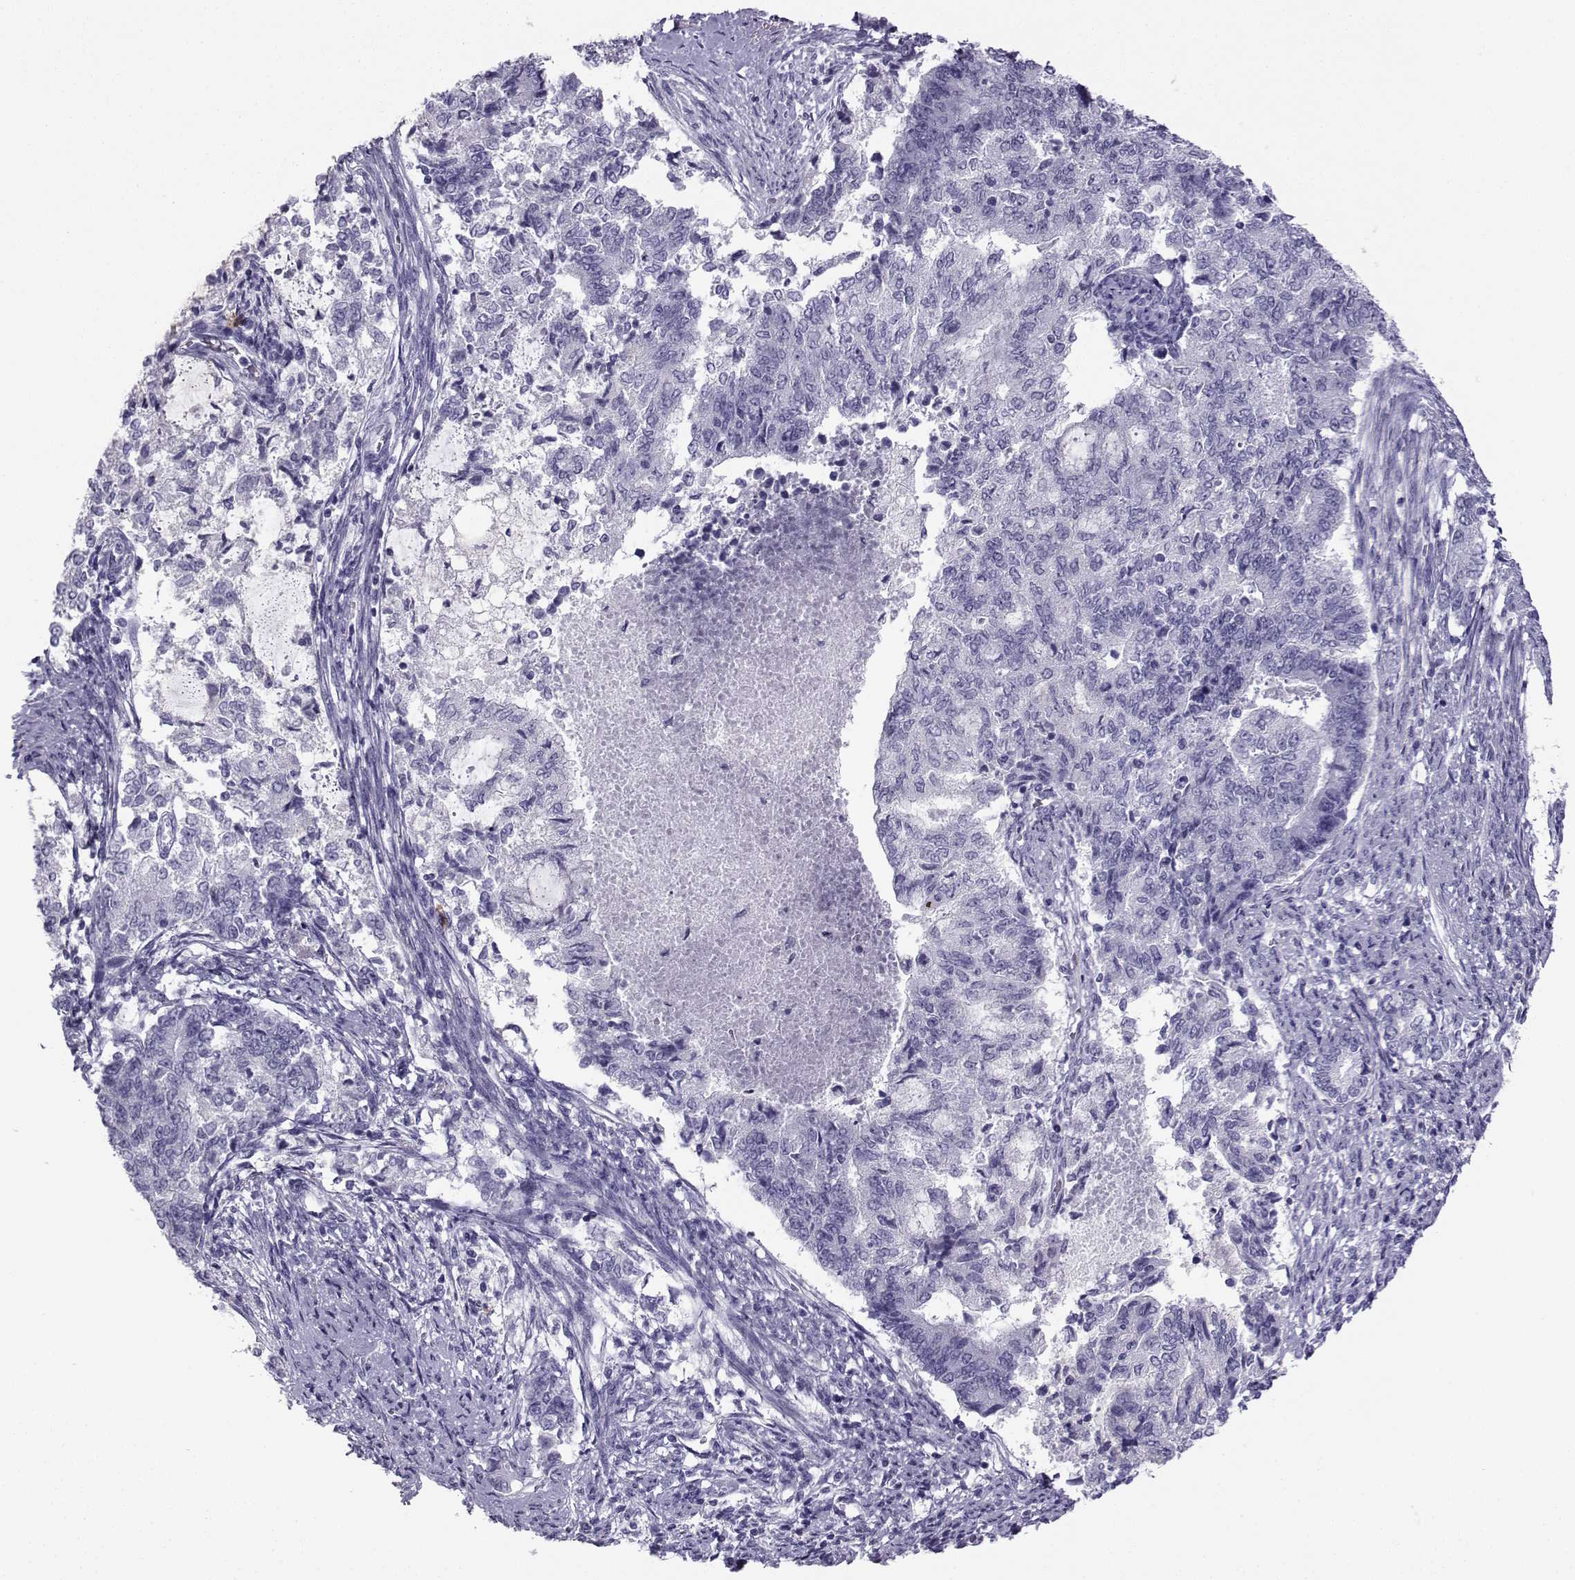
{"staining": {"intensity": "negative", "quantity": "none", "location": "none"}, "tissue": "endometrial cancer", "cell_type": "Tumor cells", "image_type": "cancer", "snomed": [{"axis": "morphology", "description": "Adenocarcinoma, NOS"}, {"axis": "topography", "description": "Endometrium"}], "caption": "A photomicrograph of human endometrial cancer is negative for staining in tumor cells. (DAB (3,3'-diaminobenzidine) immunohistochemistry (IHC) visualized using brightfield microscopy, high magnification).", "gene": "NEFL", "patient": {"sex": "female", "age": 65}}